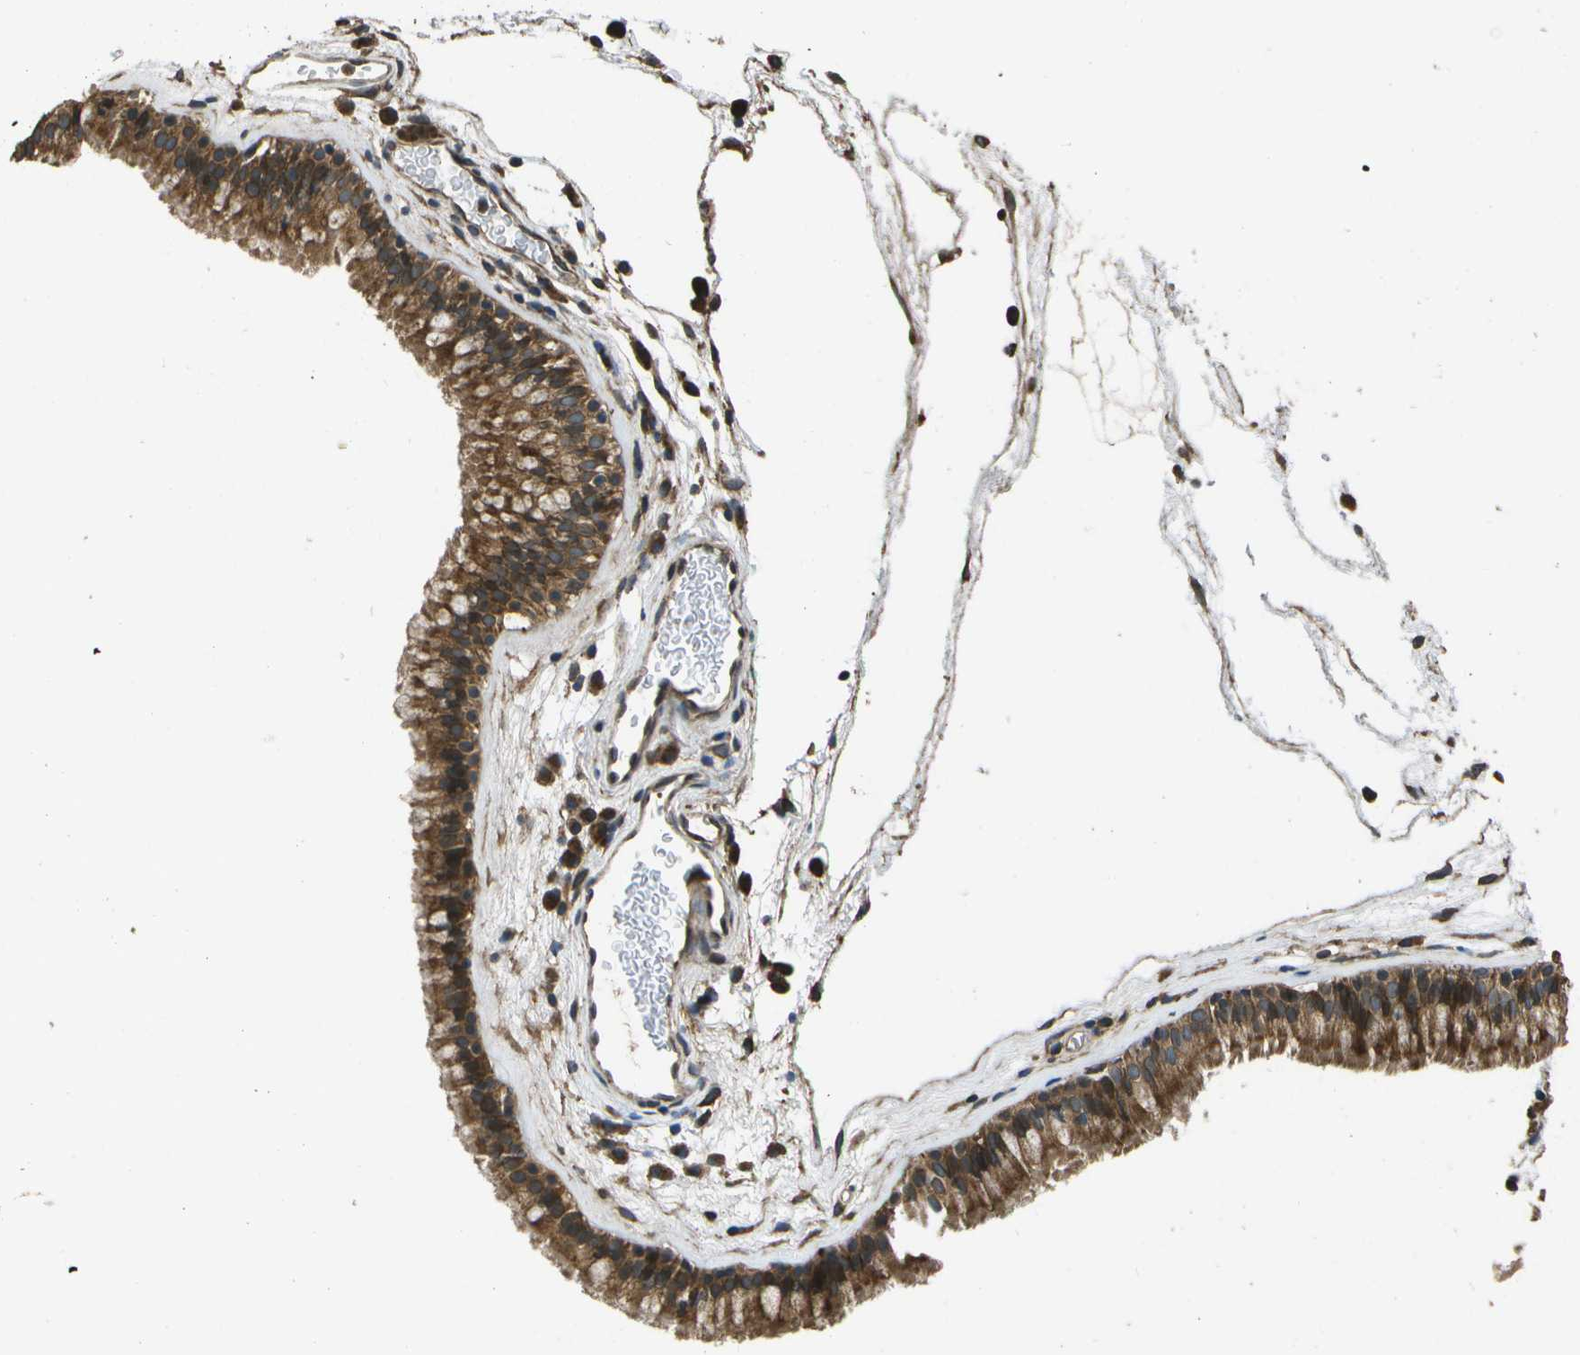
{"staining": {"intensity": "strong", "quantity": ">75%", "location": "cytoplasmic/membranous"}, "tissue": "nasopharynx", "cell_type": "Respiratory epithelial cells", "image_type": "normal", "snomed": [{"axis": "morphology", "description": "Normal tissue, NOS"}, {"axis": "morphology", "description": "Inflammation, NOS"}, {"axis": "topography", "description": "Nasopharynx"}], "caption": "An image showing strong cytoplasmic/membranous expression in about >75% of respiratory epithelial cells in unremarkable nasopharynx, as visualized by brown immunohistochemical staining.", "gene": "HFE", "patient": {"sex": "male", "age": 48}}